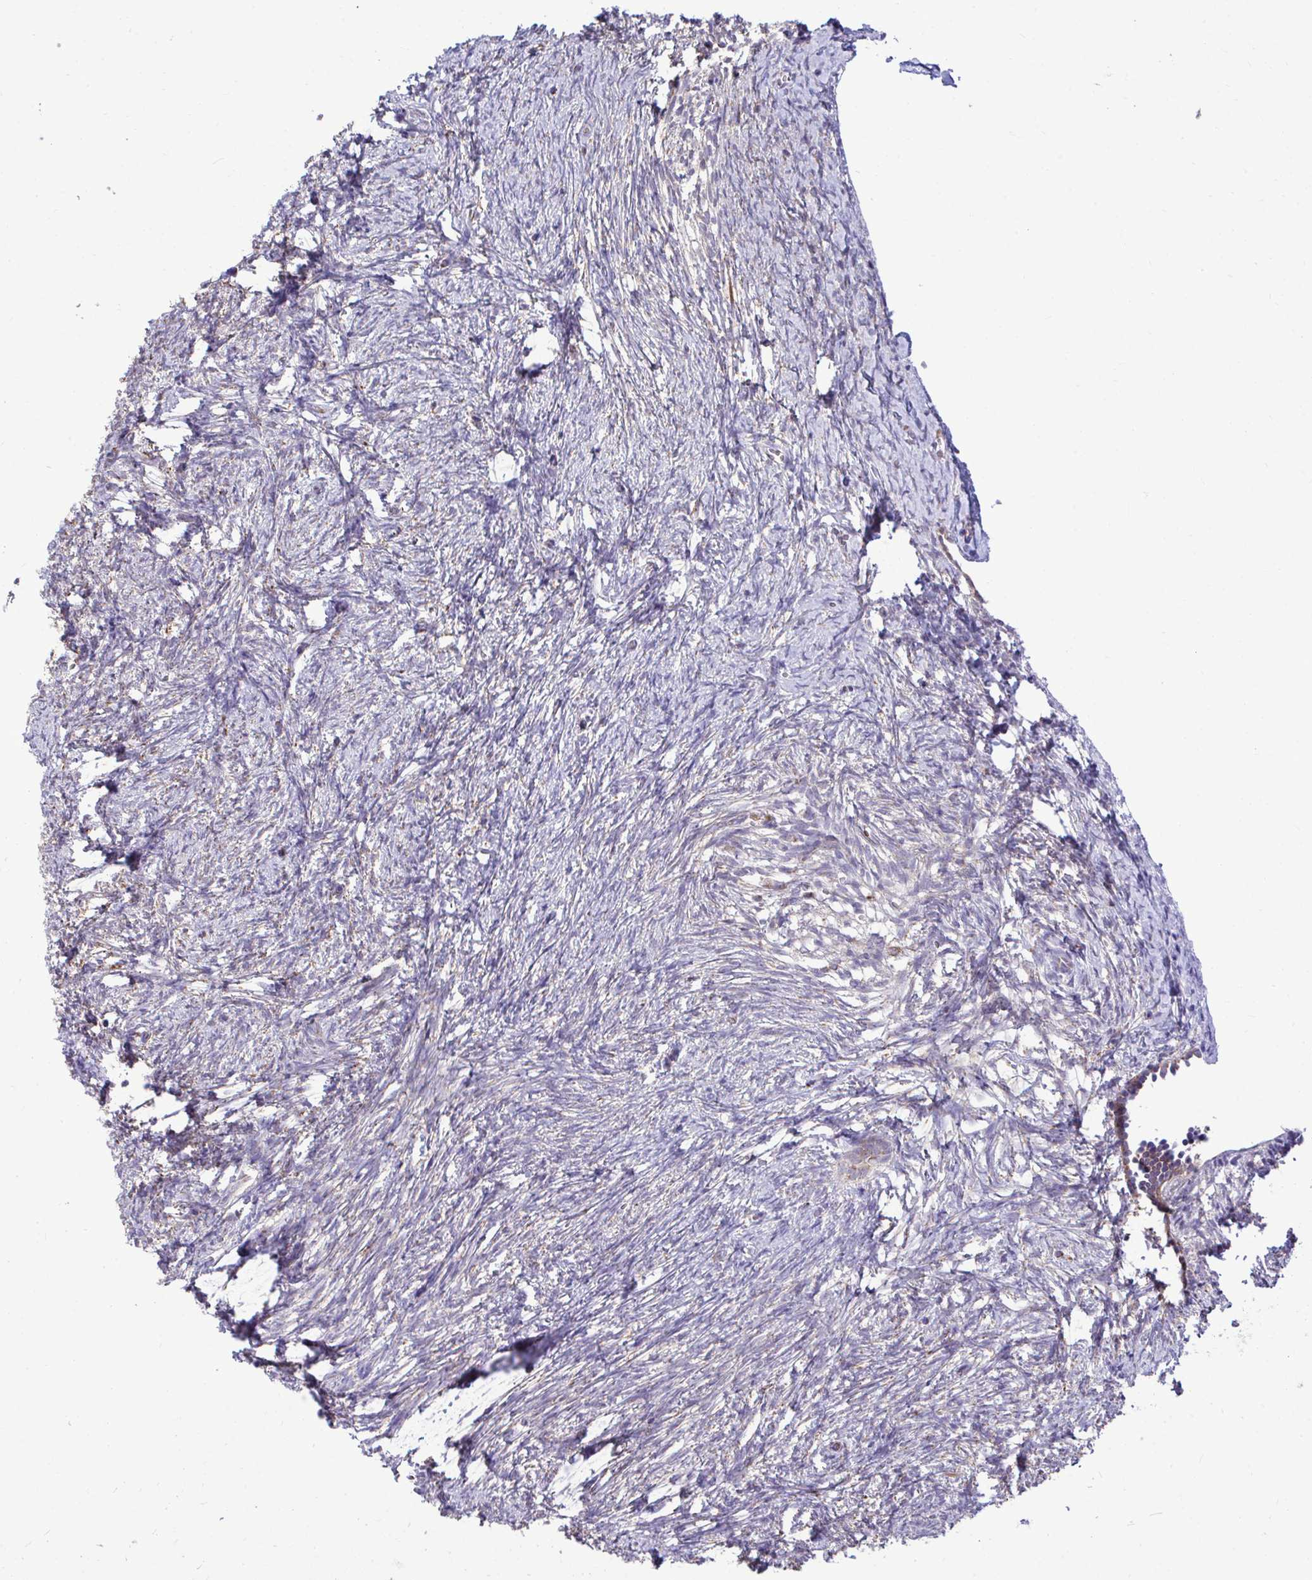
{"staining": {"intensity": "strong", "quantity": ">75%", "location": "cytoplasmic/membranous"}, "tissue": "ovary", "cell_type": "Follicle cells", "image_type": "normal", "snomed": [{"axis": "morphology", "description": "Normal tissue, NOS"}, {"axis": "topography", "description": "Ovary"}], "caption": "Follicle cells show high levels of strong cytoplasmic/membranous expression in approximately >75% of cells in normal ovary.", "gene": "ENSG00000269547", "patient": {"sex": "female", "age": 41}}